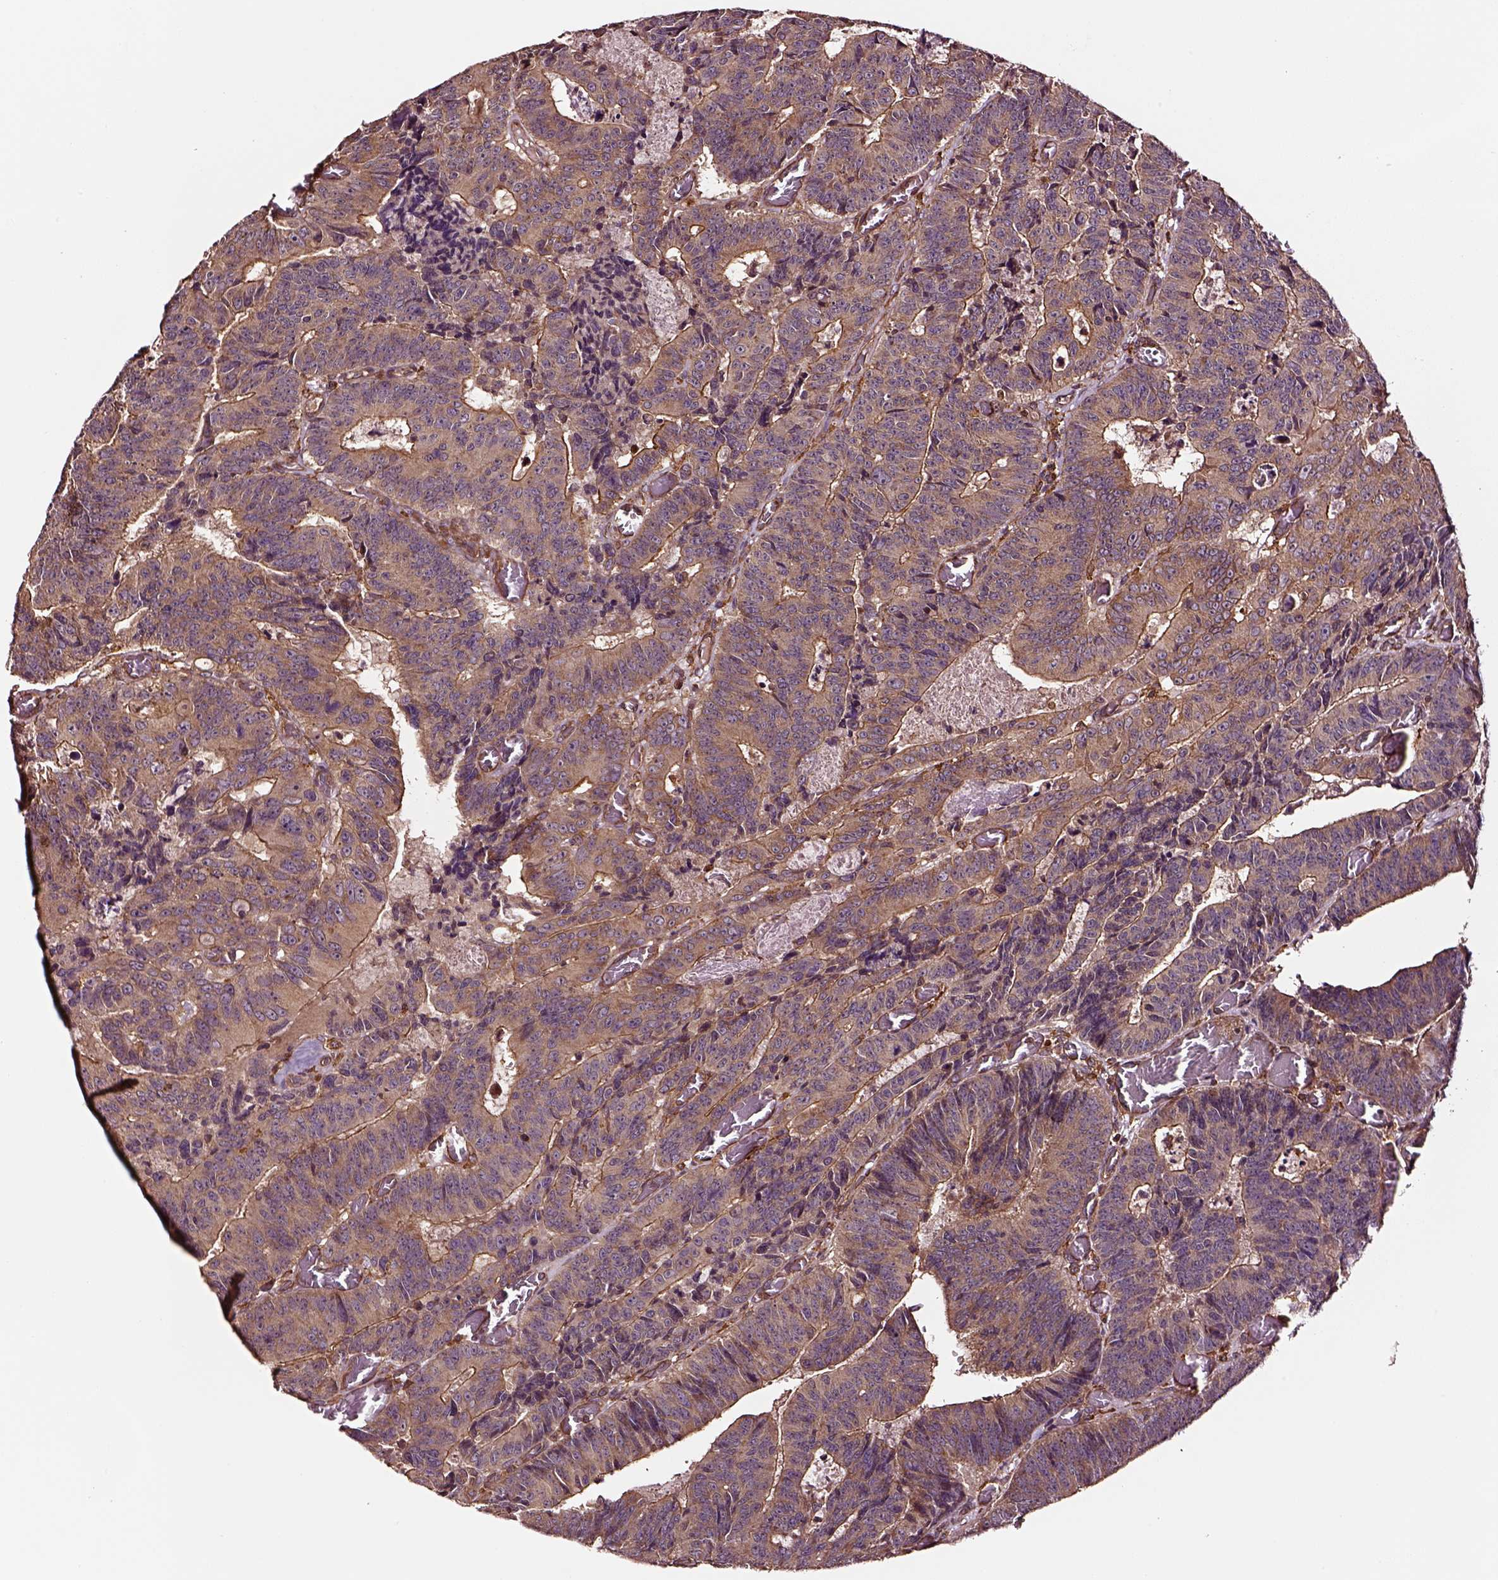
{"staining": {"intensity": "moderate", "quantity": ">75%", "location": "cytoplasmic/membranous"}, "tissue": "colorectal cancer", "cell_type": "Tumor cells", "image_type": "cancer", "snomed": [{"axis": "morphology", "description": "Adenocarcinoma, NOS"}, {"axis": "topography", "description": "Colon"}], "caption": "Protein expression analysis of colorectal cancer shows moderate cytoplasmic/membranous expression in approximately >75% of tumor cells.", "gene": "RASSF5", "patient": {"sex": "female", "age": 82}}